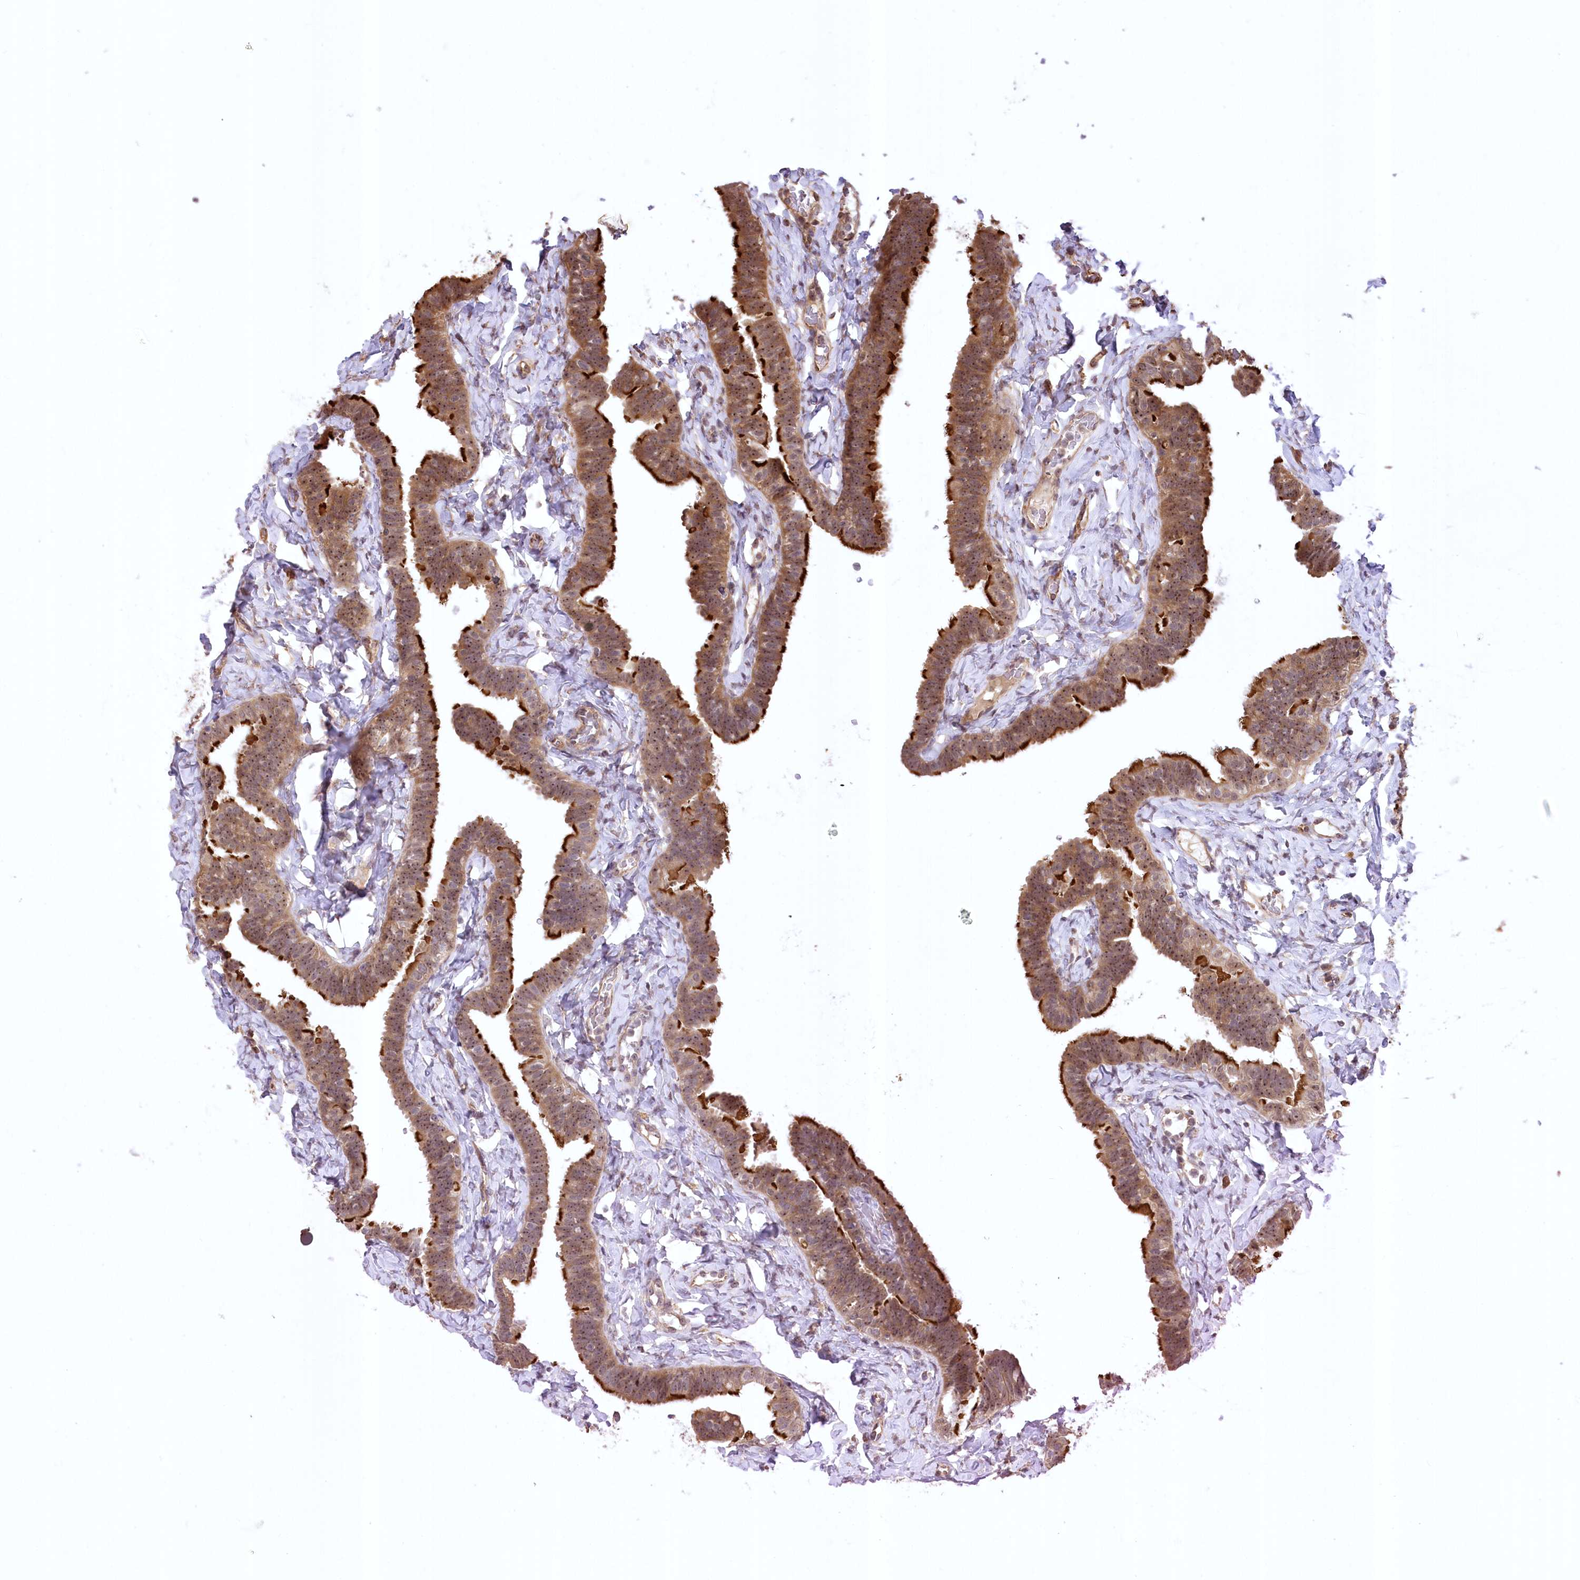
{"staining": {"intensity": "strong", "quantity": ">75%", "location": "cytoplasmic/membranous,nuclear"}, "tissue": "fallopian tube", "cell_type": "Glandular cells", "image_type": "normal", "snomed": [{"axis": "morphology", "description": "Normal tissue, NOS"}, {"axis": "topography", "description": "Fallopian tube"}], "caption": "Protein staining by immunohistochemistry demonstrates strong cytoplasmic/membranous,nuclear positivity in approximately >75% of glandular cells in unremarkable fallopian tube.", "gene": "SERGEF", "patient": {"sex": "female", "age": 65}}